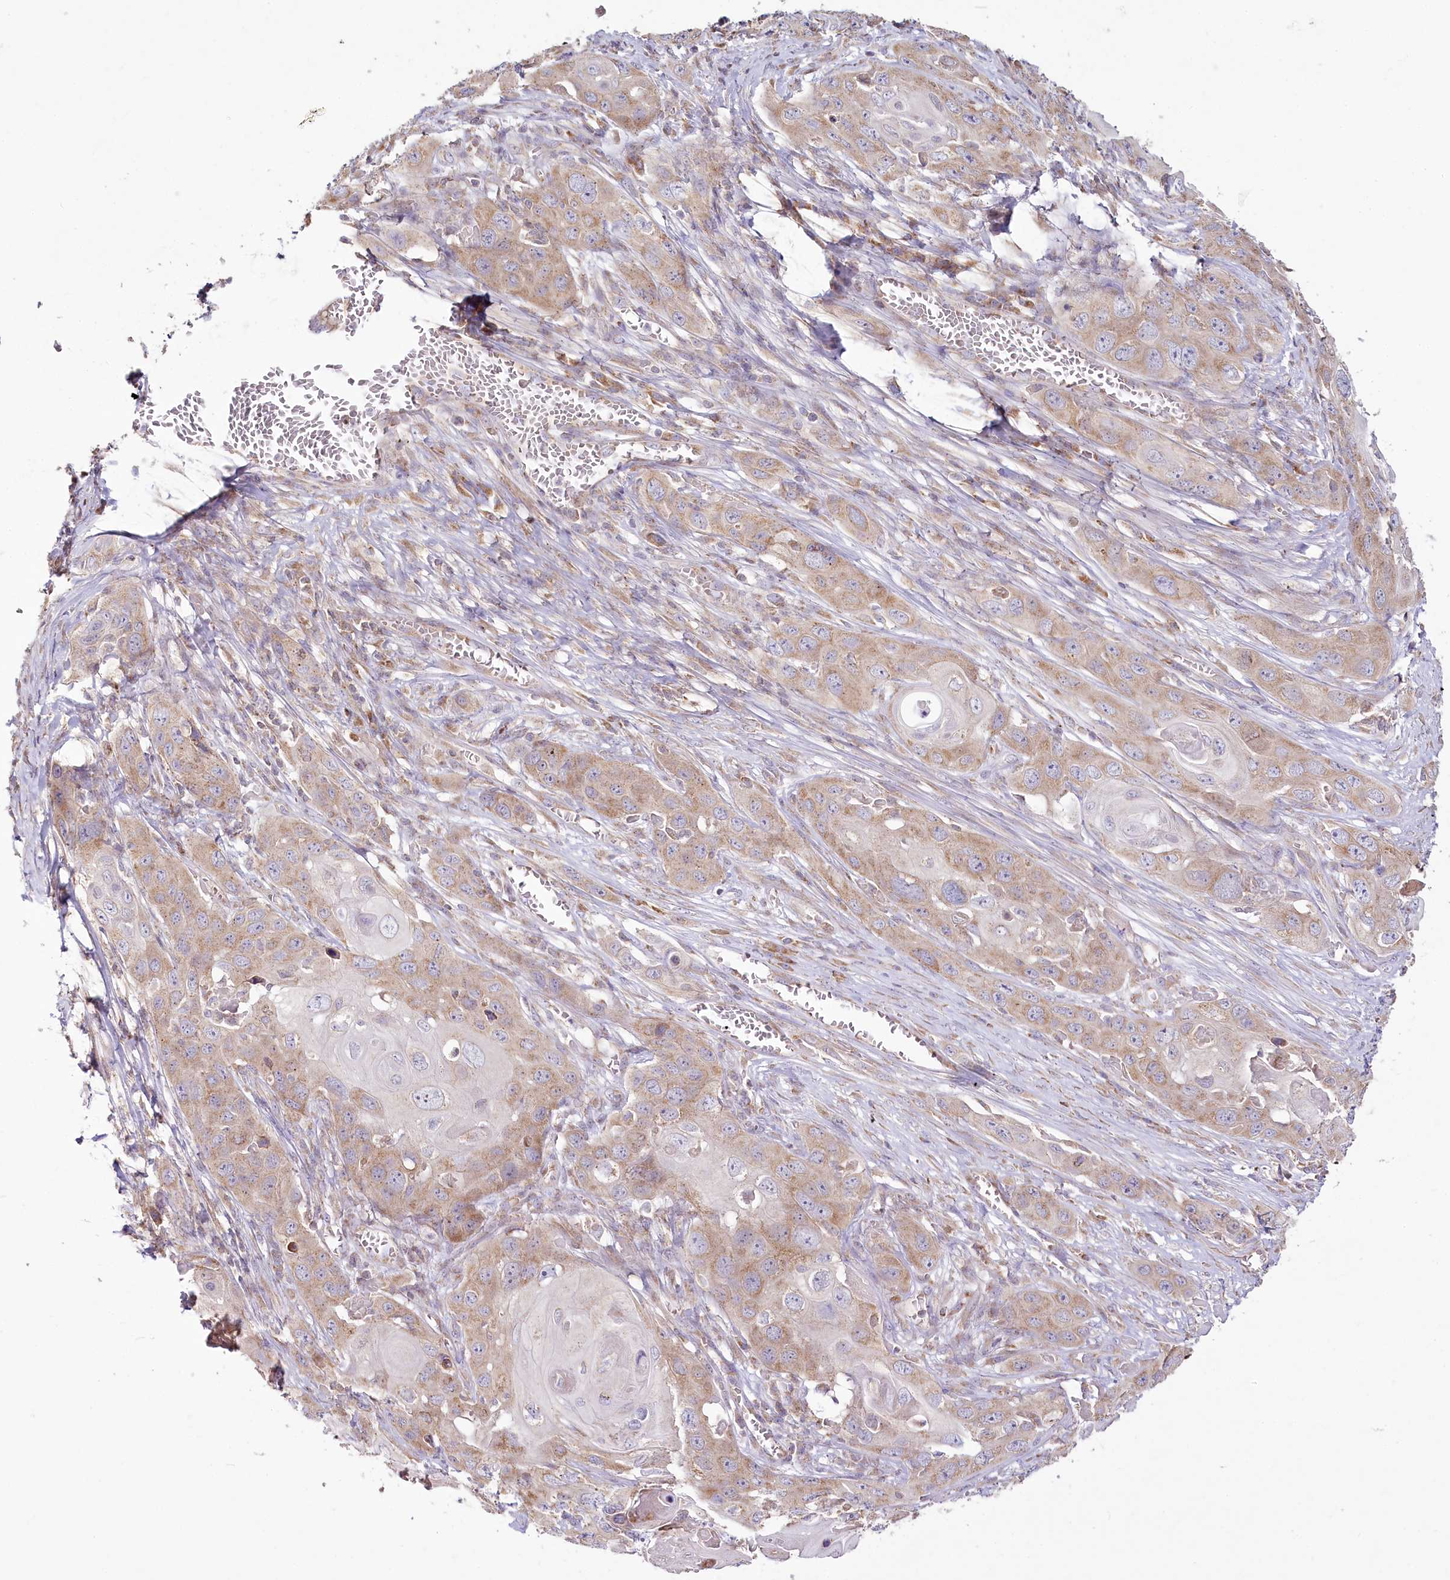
{"staining": {"intensity": "weak", "quantity": ">75%", "location": "cytoplasmic/membranous"}, "tissue": "skin cancer", "cell_type": "Tumor cells", "image_type": "cancer", "snomed": [{"axis": "morphology", "description": "Squamous cell carcinoma, NOS"}, {"axis": "topography", "description": "Skin"}], "caption": "A high-resolution histopathology image shows immunohistochemistry (IHC) staining of skin squamous cell carcinoma, which reveals weak cytoplasmic/membranous expression in about >75% of tumor cells. The staining is performed using DAB (3,3'-diaminobenzidine) brown chromogen to label protein expression. The nuclei are counter-stained blue using hematoxylin.", "gene": "ACOX2", "patient": {"sex": "male", "age": 55}}